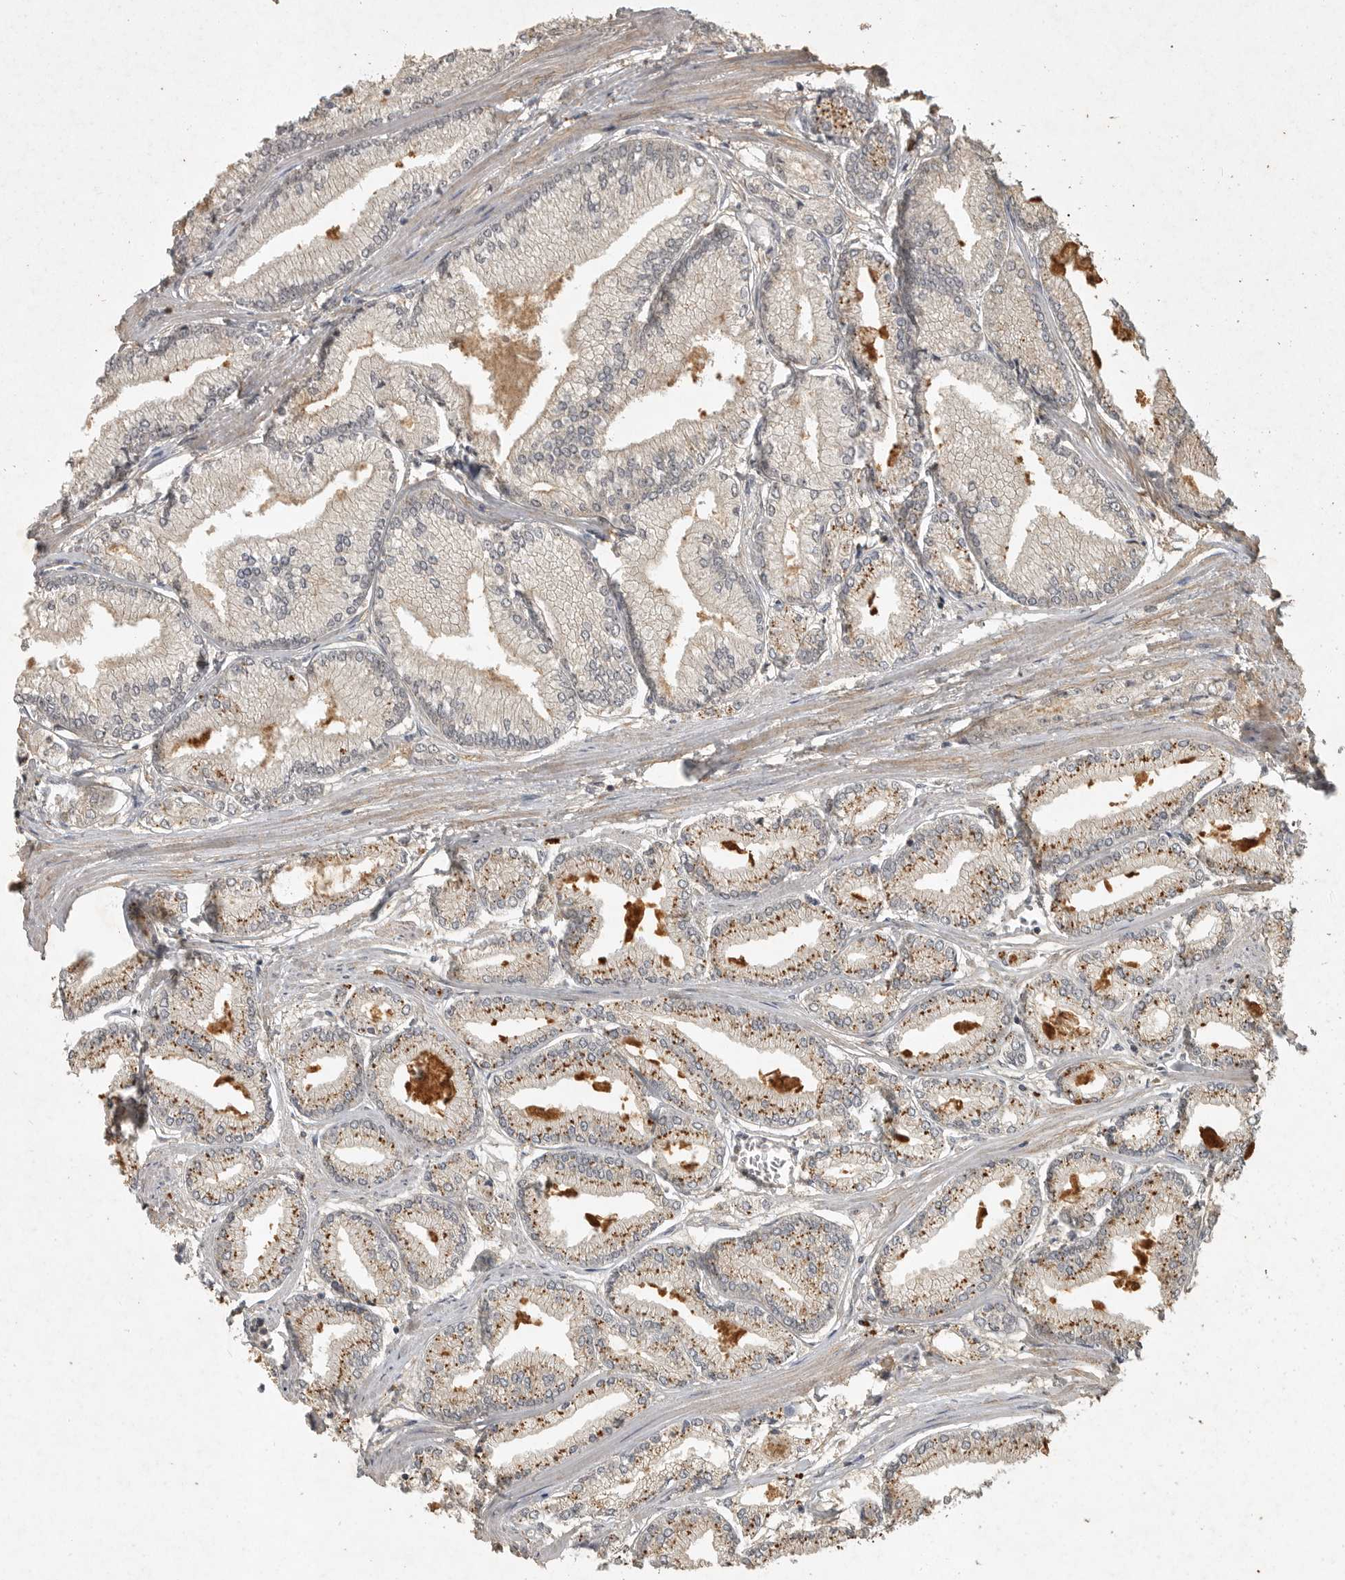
{"staining": {"intensity": "moderate", "quantity": "25%-75%", "location": "cytoplasmic/membranous"}, "tissue": "prostate cancer", "cell_type": "Tumor cells", "image_type": "cancer", "snomed": [{"axis": "morphology", "description": "Adenocarcinoma, Low grade"}, {"axis": "topography", "description": "Prostate"}], "caption": "Moderate cytoplasmic/membranous protein staining is seen in about 25%-75% of tumor cells in prostate cancer (low-grade adenocarcinoma).", "gene": "ADAMTS4", "patient": {"sex": "male", "age": 52}}